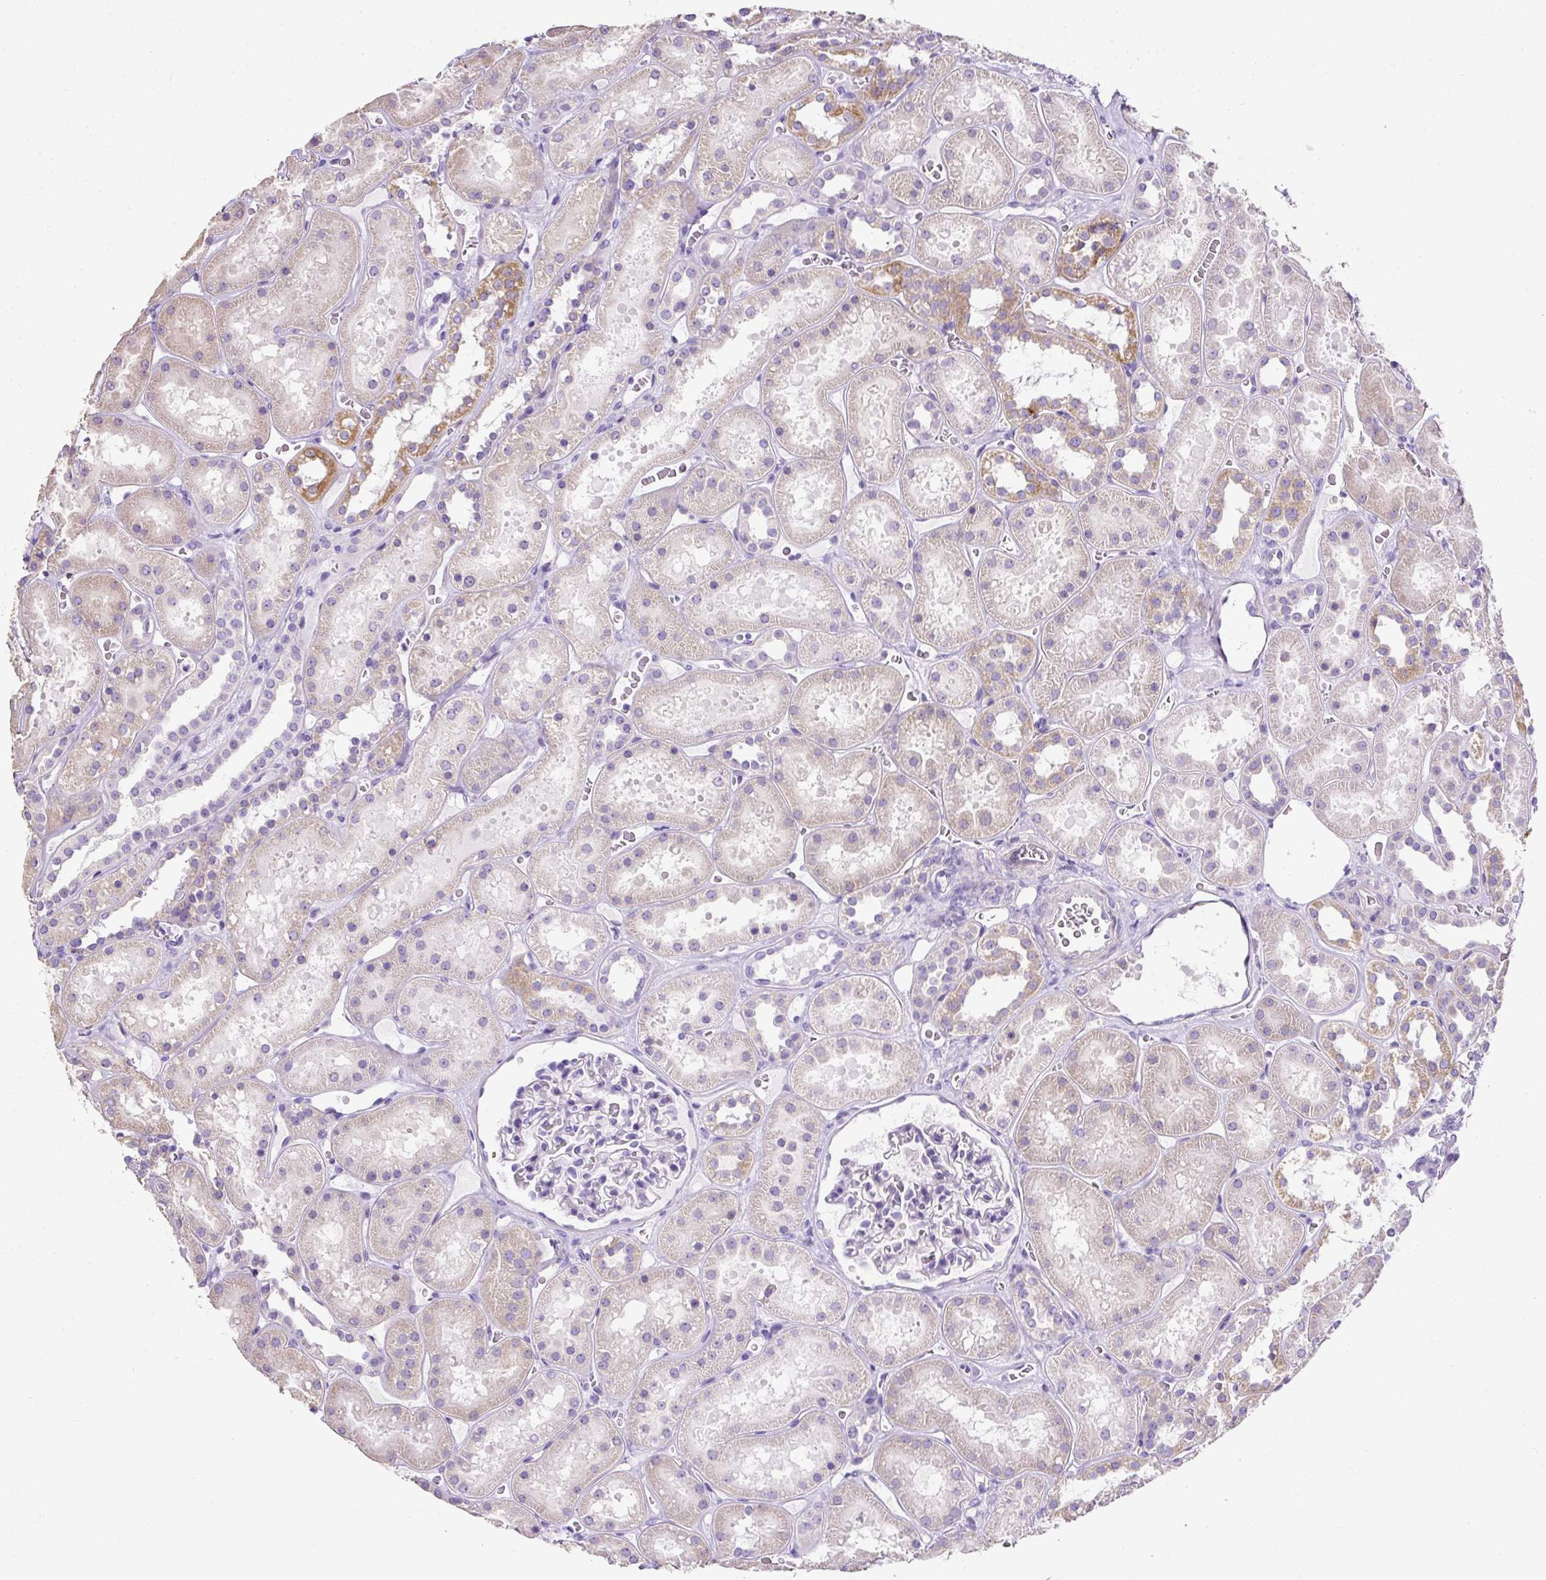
{"staining": {"intensity": "negative", "quantity": "none", "location": "none"}, "tissue": "kidney", "cell_type": "Cells in glomeruli", "image_type": "normal", "snomed": [{"axis": "morphology", "description": "Normal tissue, NOS"}, {"axis": "topography", "description": "Kidney"}], "caption": "Cells in glomeruli show no significant protein staining in normal kidney. The staining was performed using DAB (3,3'-diaminobenzidine) to visualize the protein expression in brown, while the nuclei were stained in blue with hematoxylin (Magnification: 20x).", "gene": "C2CD4C", "patient": {"sex": "female", "age": 41}}